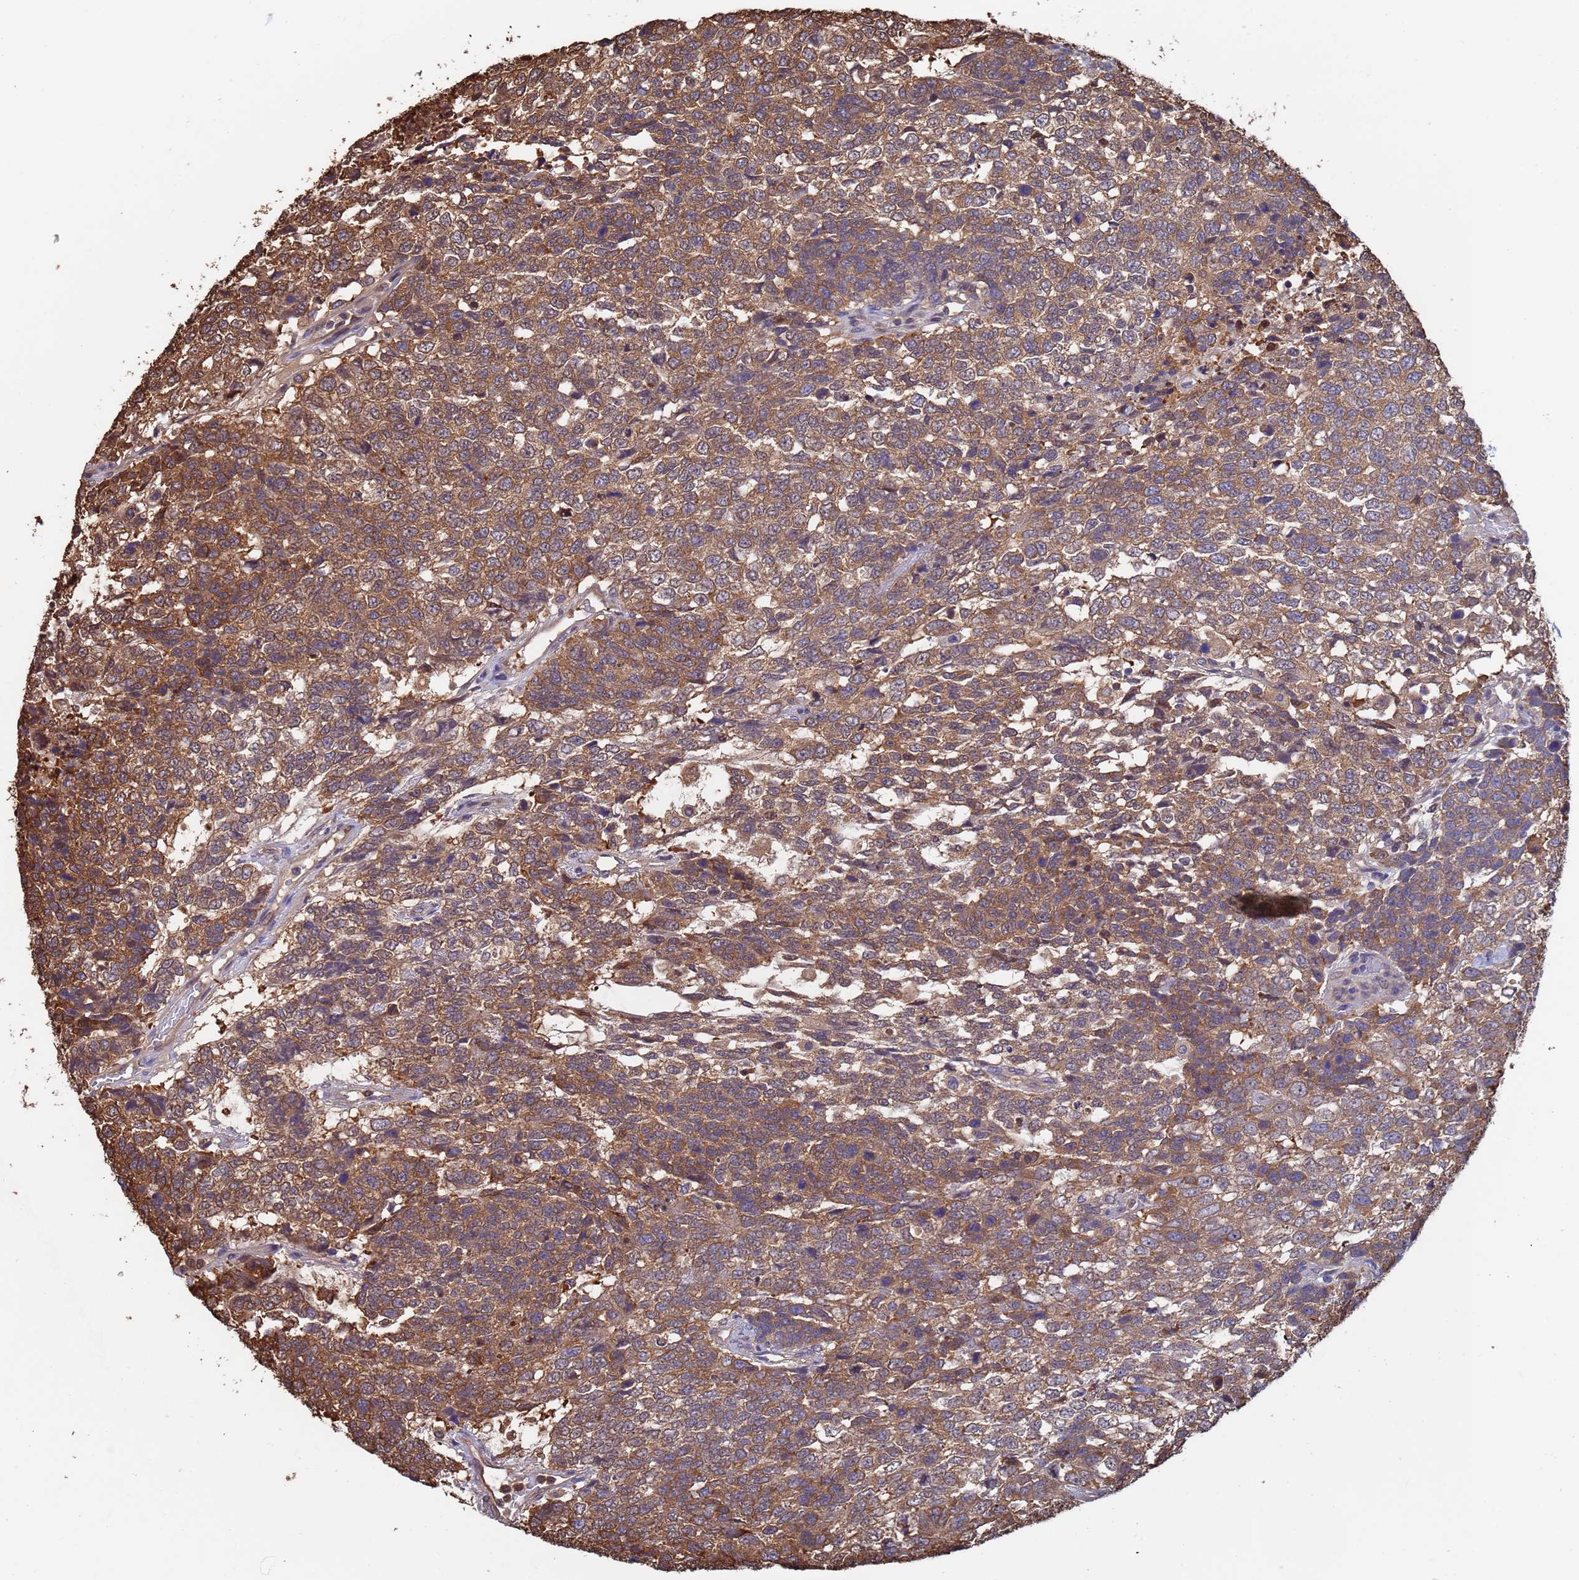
{"staining": {"intensity": "moderate", "quantity": ">75%", "location": "cytoplasmic/membranous"}, "tissue": "testis cancer", "cell_type": "Tumor cells", "image_type": "cancer", "snomed": [{"axis": "morphology", "description": "Carcinoma, Embryonal, NOS"}, {"axis": "topography", "description": "Testis"}], "caption": "Protein expression analysis of testis cancer displays moderate cytoplasmic/membranous staining in about >75% of tumor cells. Immunohistochemistry (ihc) stains the protein in brown and the nuclei are stained blue.", "gene": "FAM25A", "patient": {"sex": "male", "age": 23}}